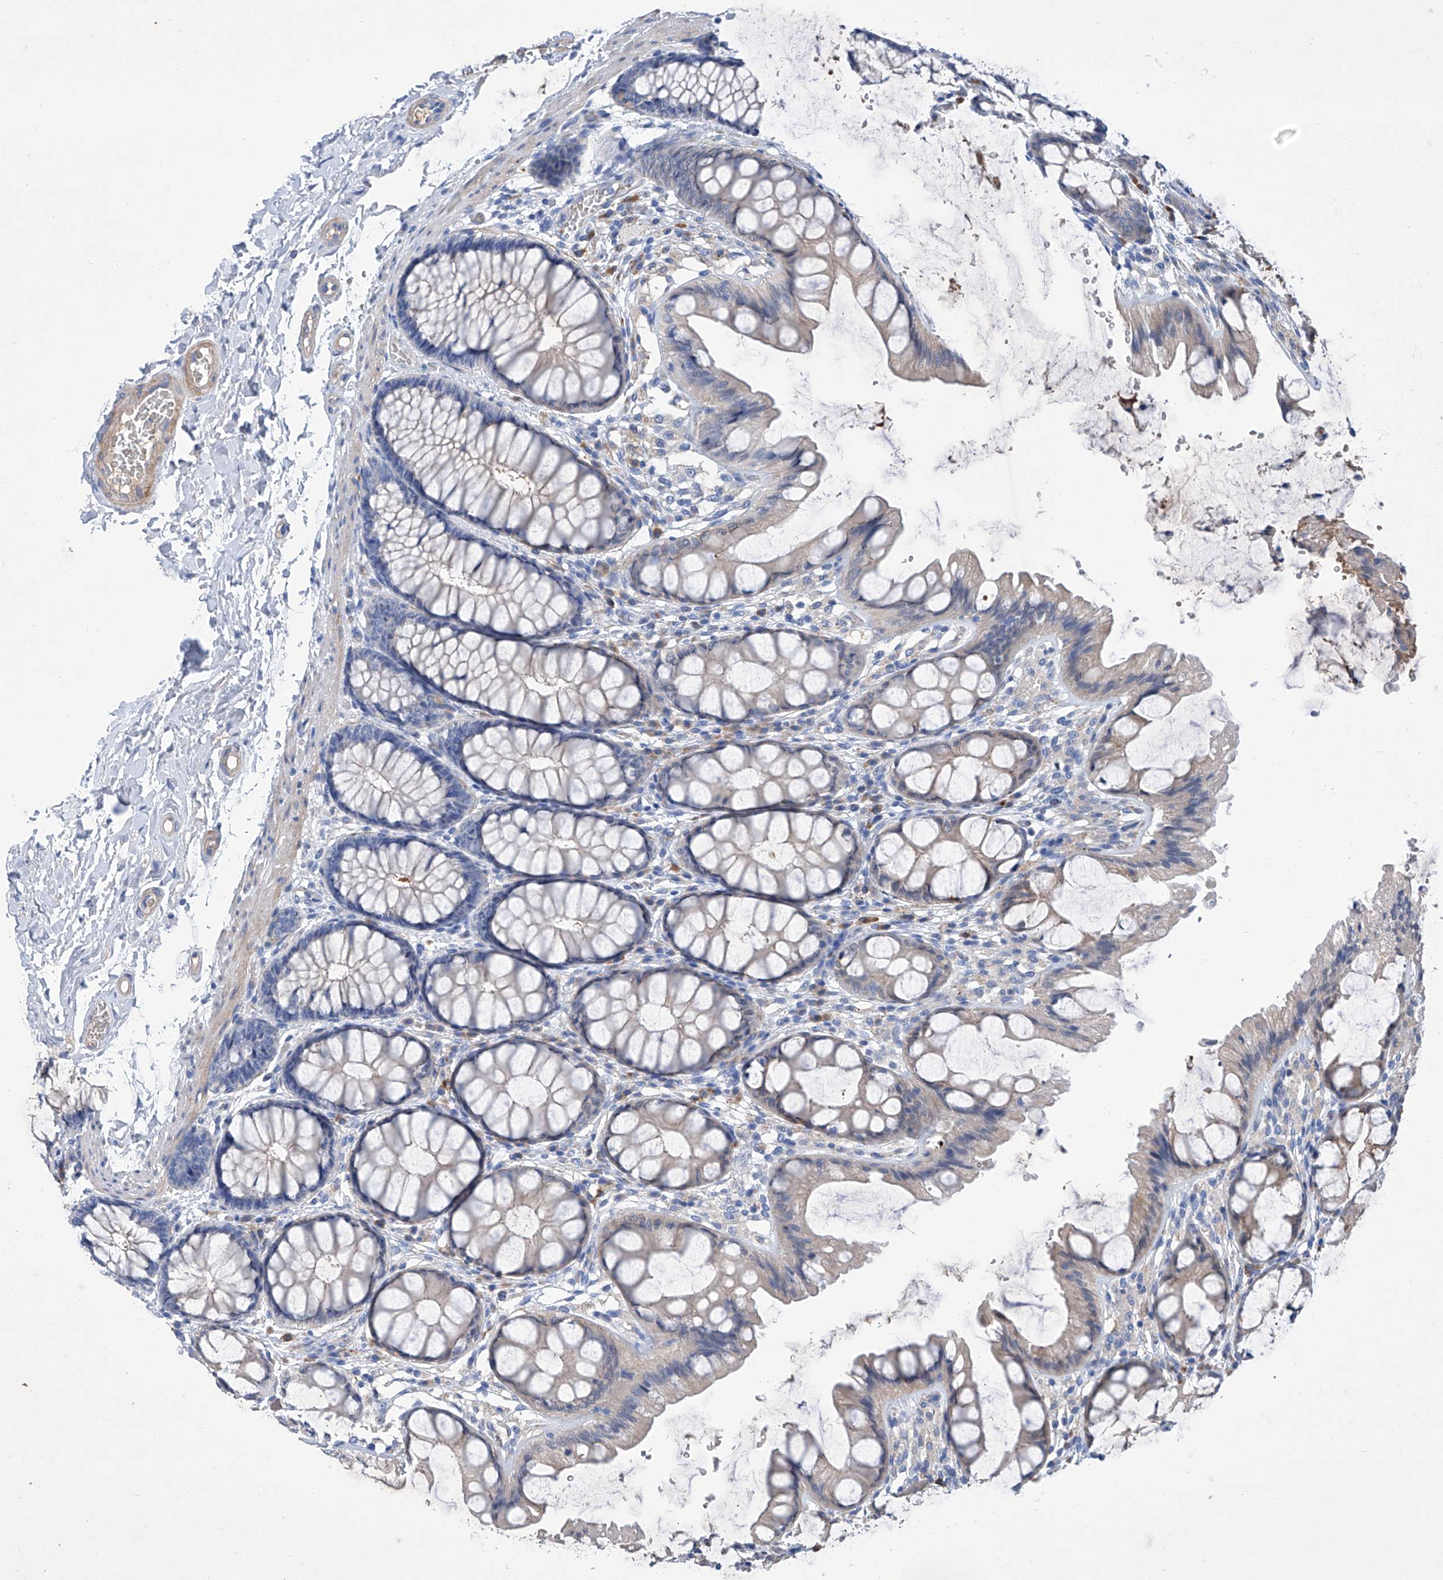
{"staining": {"intensity": "weak", "quantity": "25%-75%", "location": "cytoplasmic/membranous"}, "tissue": "colon", "cell_type": "Endothelial cells", "image_type": "normal", "snomed": [{"axis": "morphology", "description": "Normal tissue, NOS"}, {"axis": "topography", "description": "Colon"}], "caption": "Benign colon reveals weak cytoplasmic/membranous expression in about 25%-75% of endothelial cells.", "gene": "GPT", "patient": {"sex": "male", "age": 47}}